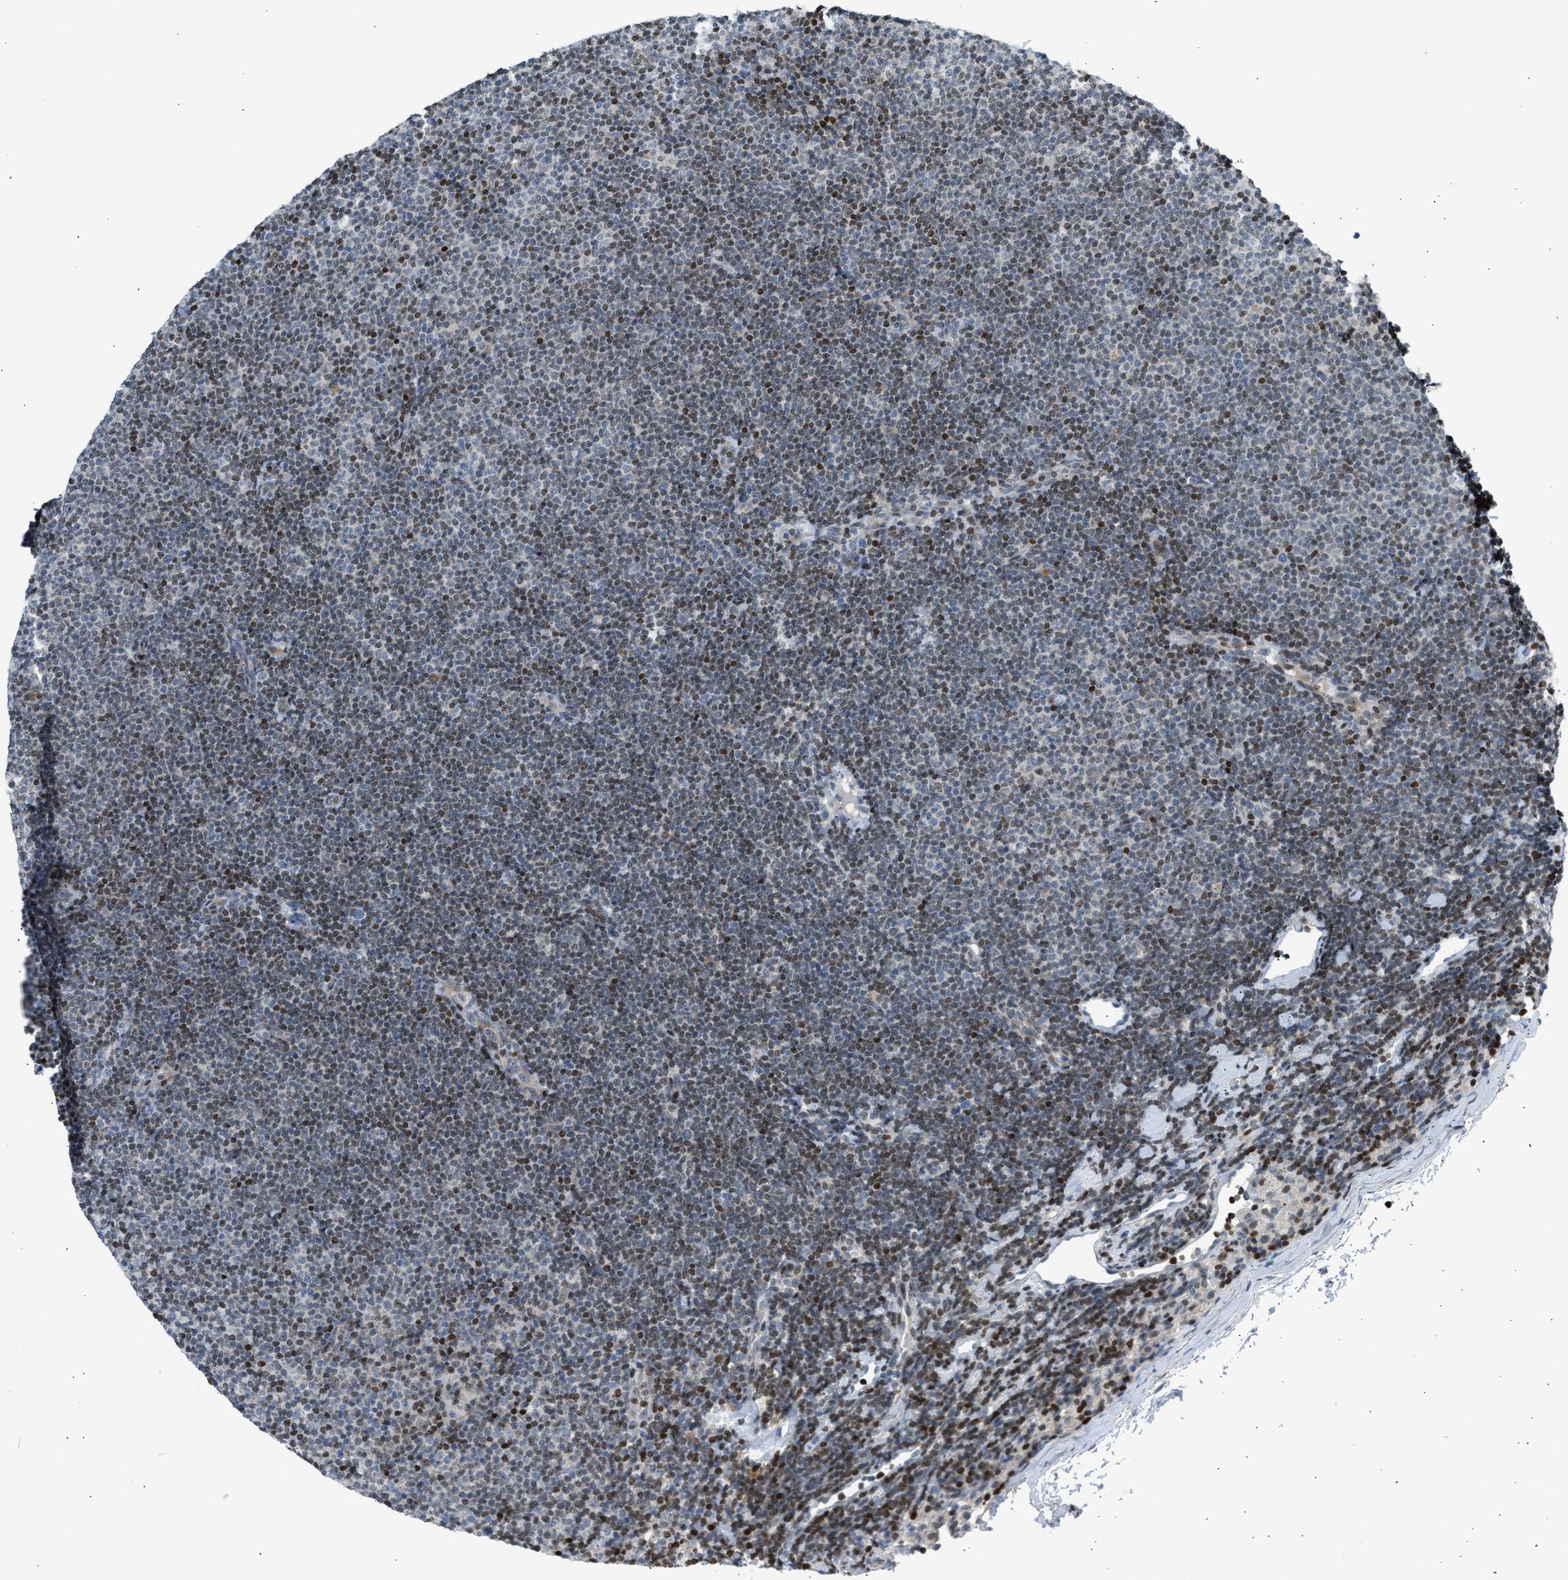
{"staining": {"intensity": "moderate", "quantity": ">75%", "location": "nuclear"}, "tissue": "lymphoma", "cell_type": "Tumor cells", "image_type": "cancer", "snomed": [{"axis": "morphology", "description": "Malignant lymphoma, non-Hodgkin's type, Low grade"}, {"axis": "topography", "description": "Lymph node"}], "caption": "About >75% of tumor cells in malignant lymphoma, non-Hodgkin's type (low-grade) reveal moderate nuclear protein staining as visualized by brown immunohistochemical staining.", "gene": "NPS", "patient": {"sex": "female", "age": 53}}